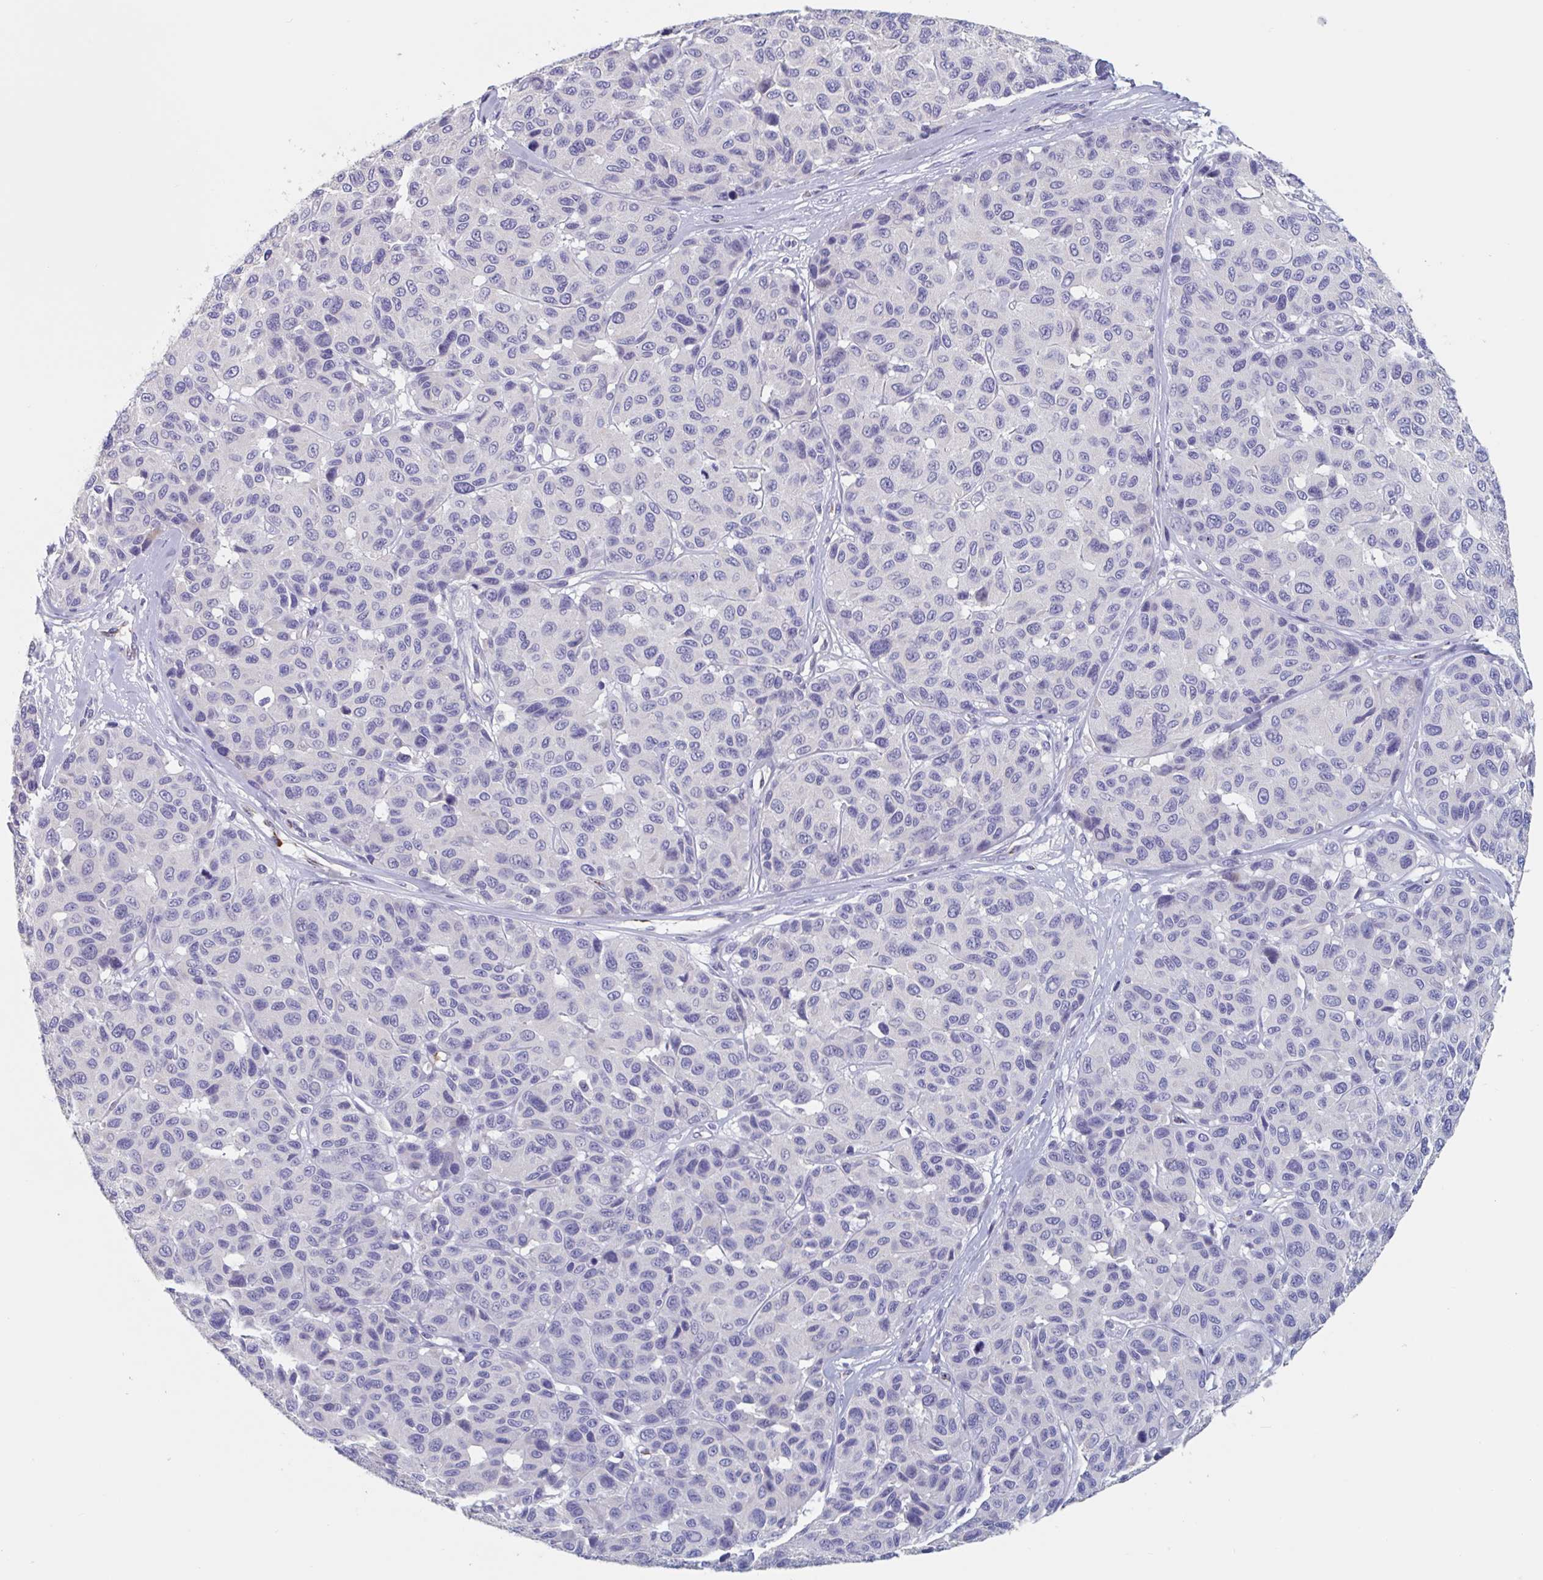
{"staining": {"intensity": "negative", "quantity": "none", "location": "none"}, "tissue": "melanoma", "cell_type": "Tumor cells", "image_type": "cancer", "snomed": [{"axis": "morphology", "description": "Malignant melanoma, NOS"}, {"axis": "topography", "description": "Skin"}], "caption": "A histopathology image of human malignant melanoma is negative for staining in tumor cells.", "gene": "ABHD16A", "patient": {"sex": "female", "age": 66}}